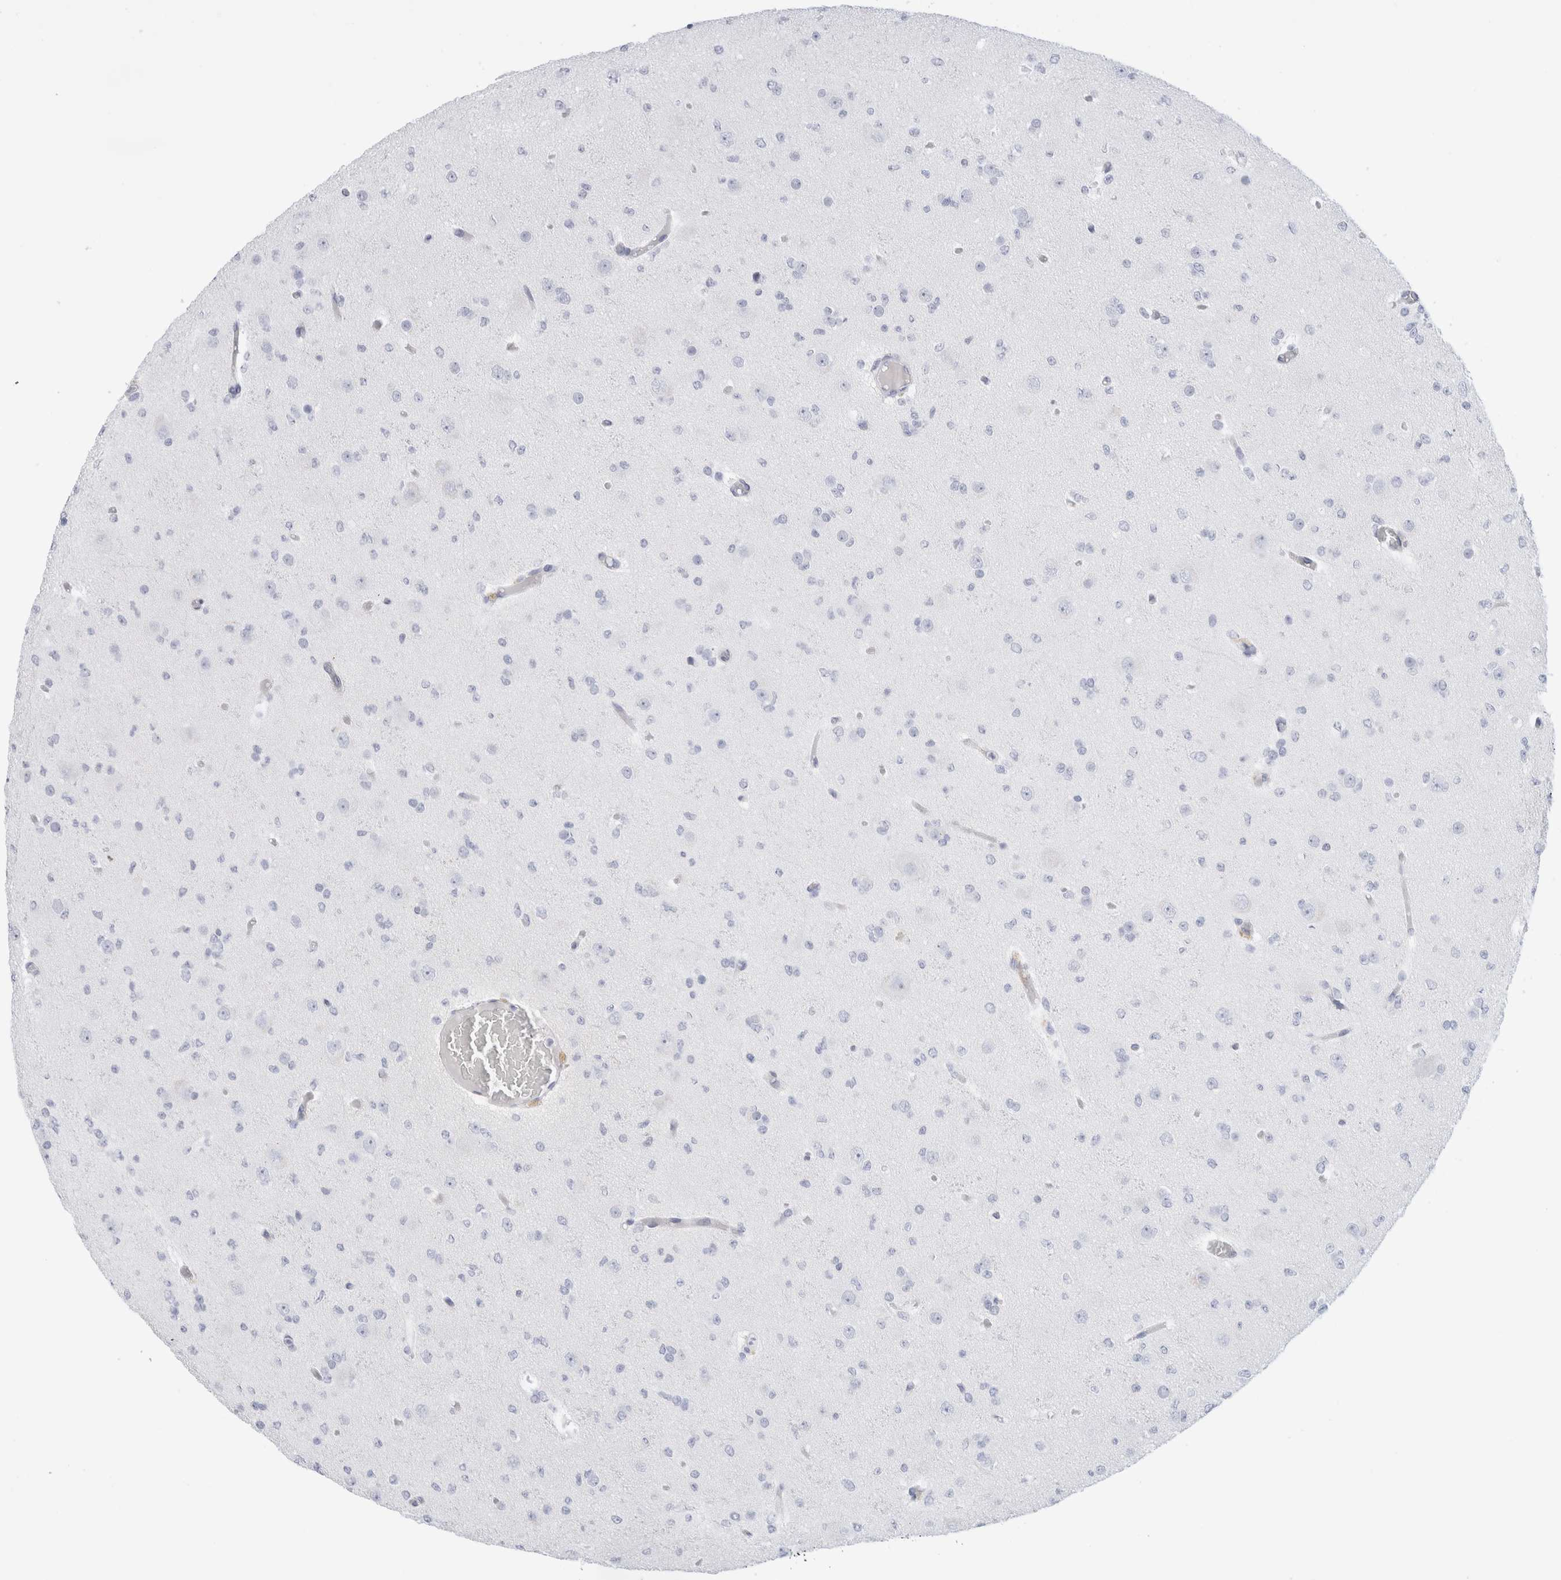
{"staining": {"intensity": "negative", "quantity": "none", "location": "none"}, "tissue": "glioma", "cell_type": "Tumor cells", "image_type": "cancer", "snomed": [{"axis": "morphology", "description": "Glioma, malignant, Low grade"}, {"axis": "topography", "description": "Brain"}], "caption": "The immunohistochemistry (IHC) photomicrograph has no significant positivity in tumor cells of glioma tissue.", "gene": "MUC15", "patient": {"sex": "female", "age": 22}}